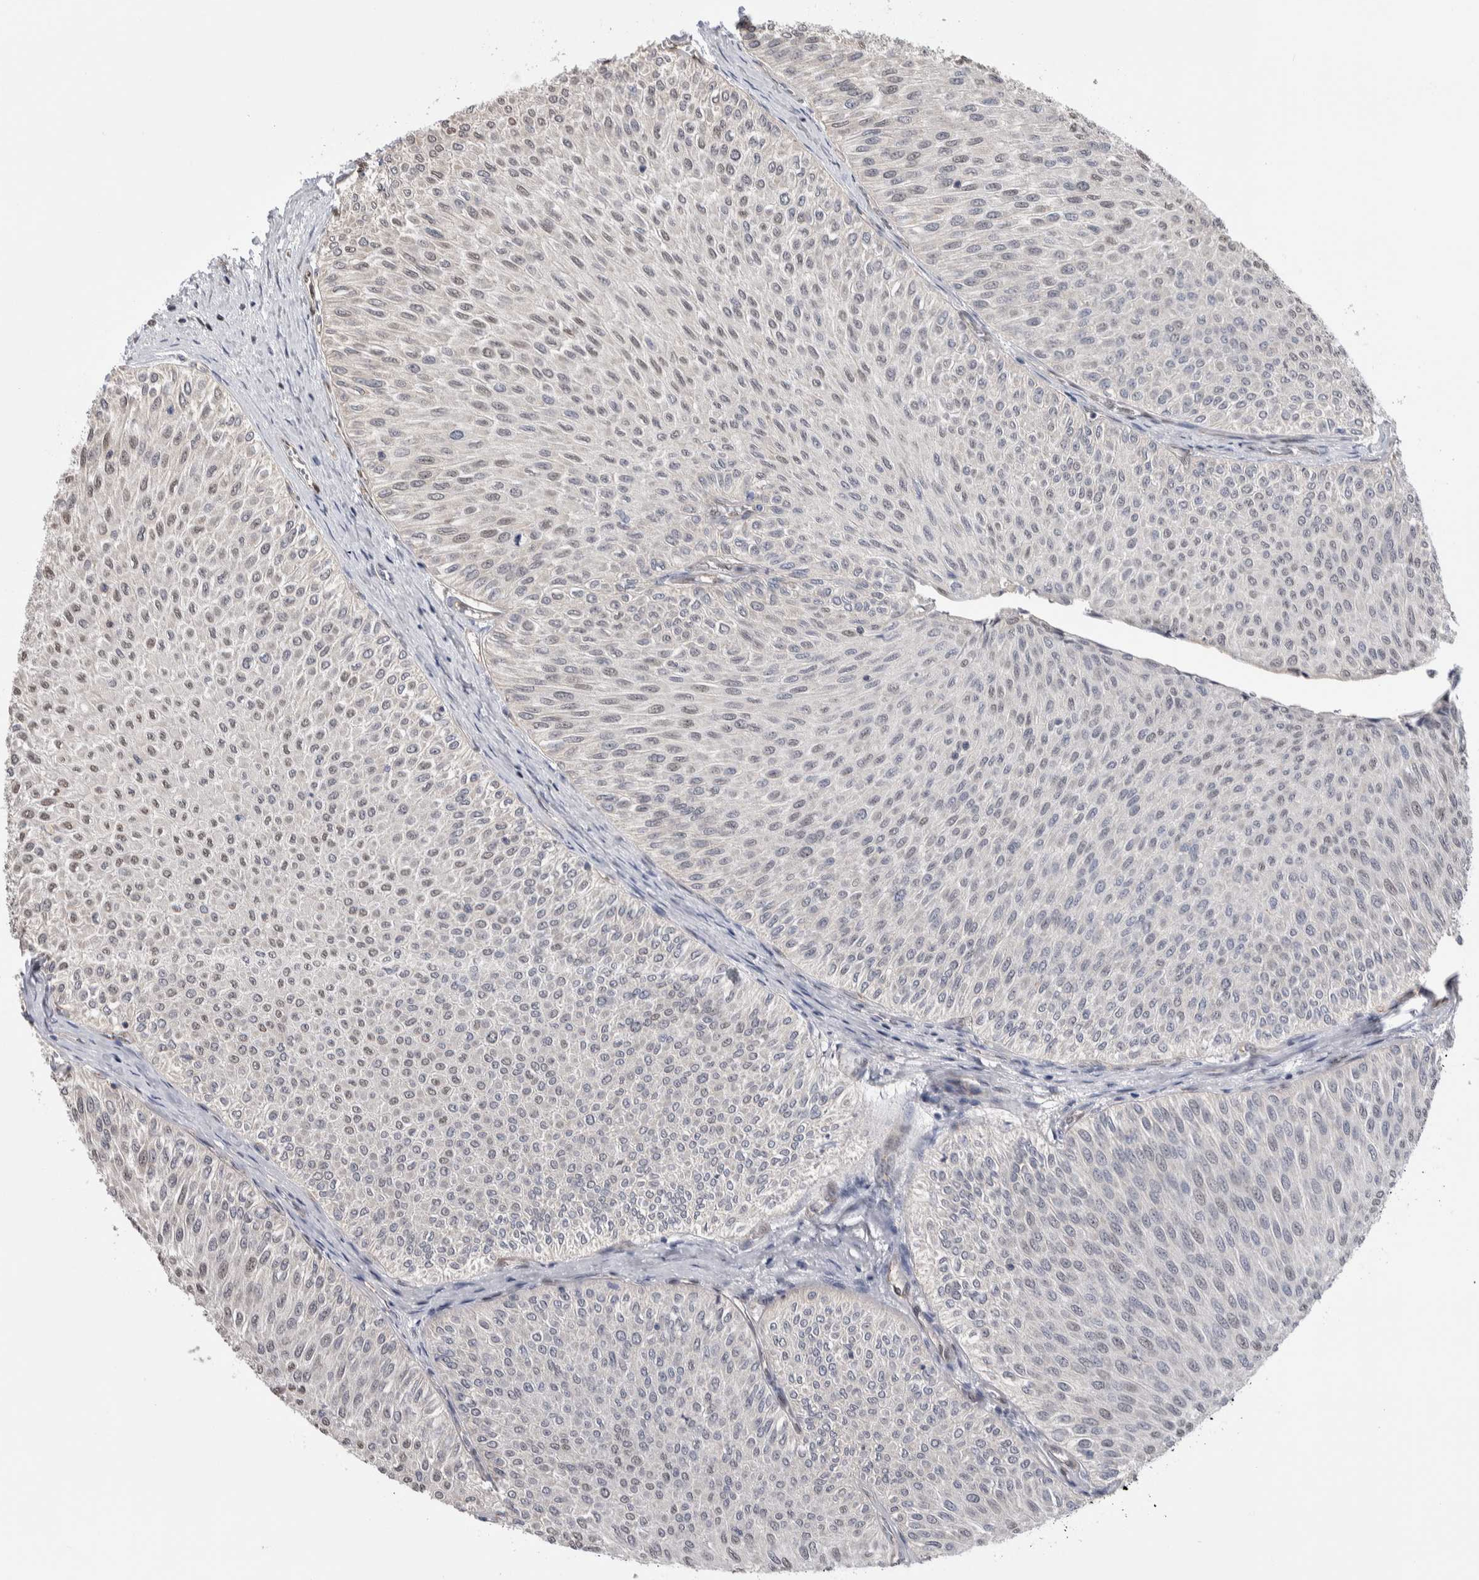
{"staining": {"intensity": "negative", "quantity": "none", "location": "none"}, "tissue": "urothelial cancer", "cell_type": "Tumor cells", "image_type": "cancer", "snomed": [{"axis": "morphology", "description": "Urothelial carcinoma, Low grade"}, {"axis": "topography", "description": "Urinary bladder"}], "caption": "A micrograph of low-grade urothelial carcinoma stained for a protein reveals no brown staining in tumor cells.", "gene": "ZBTB49", "patient": {"sex": "male", "age": 78}}